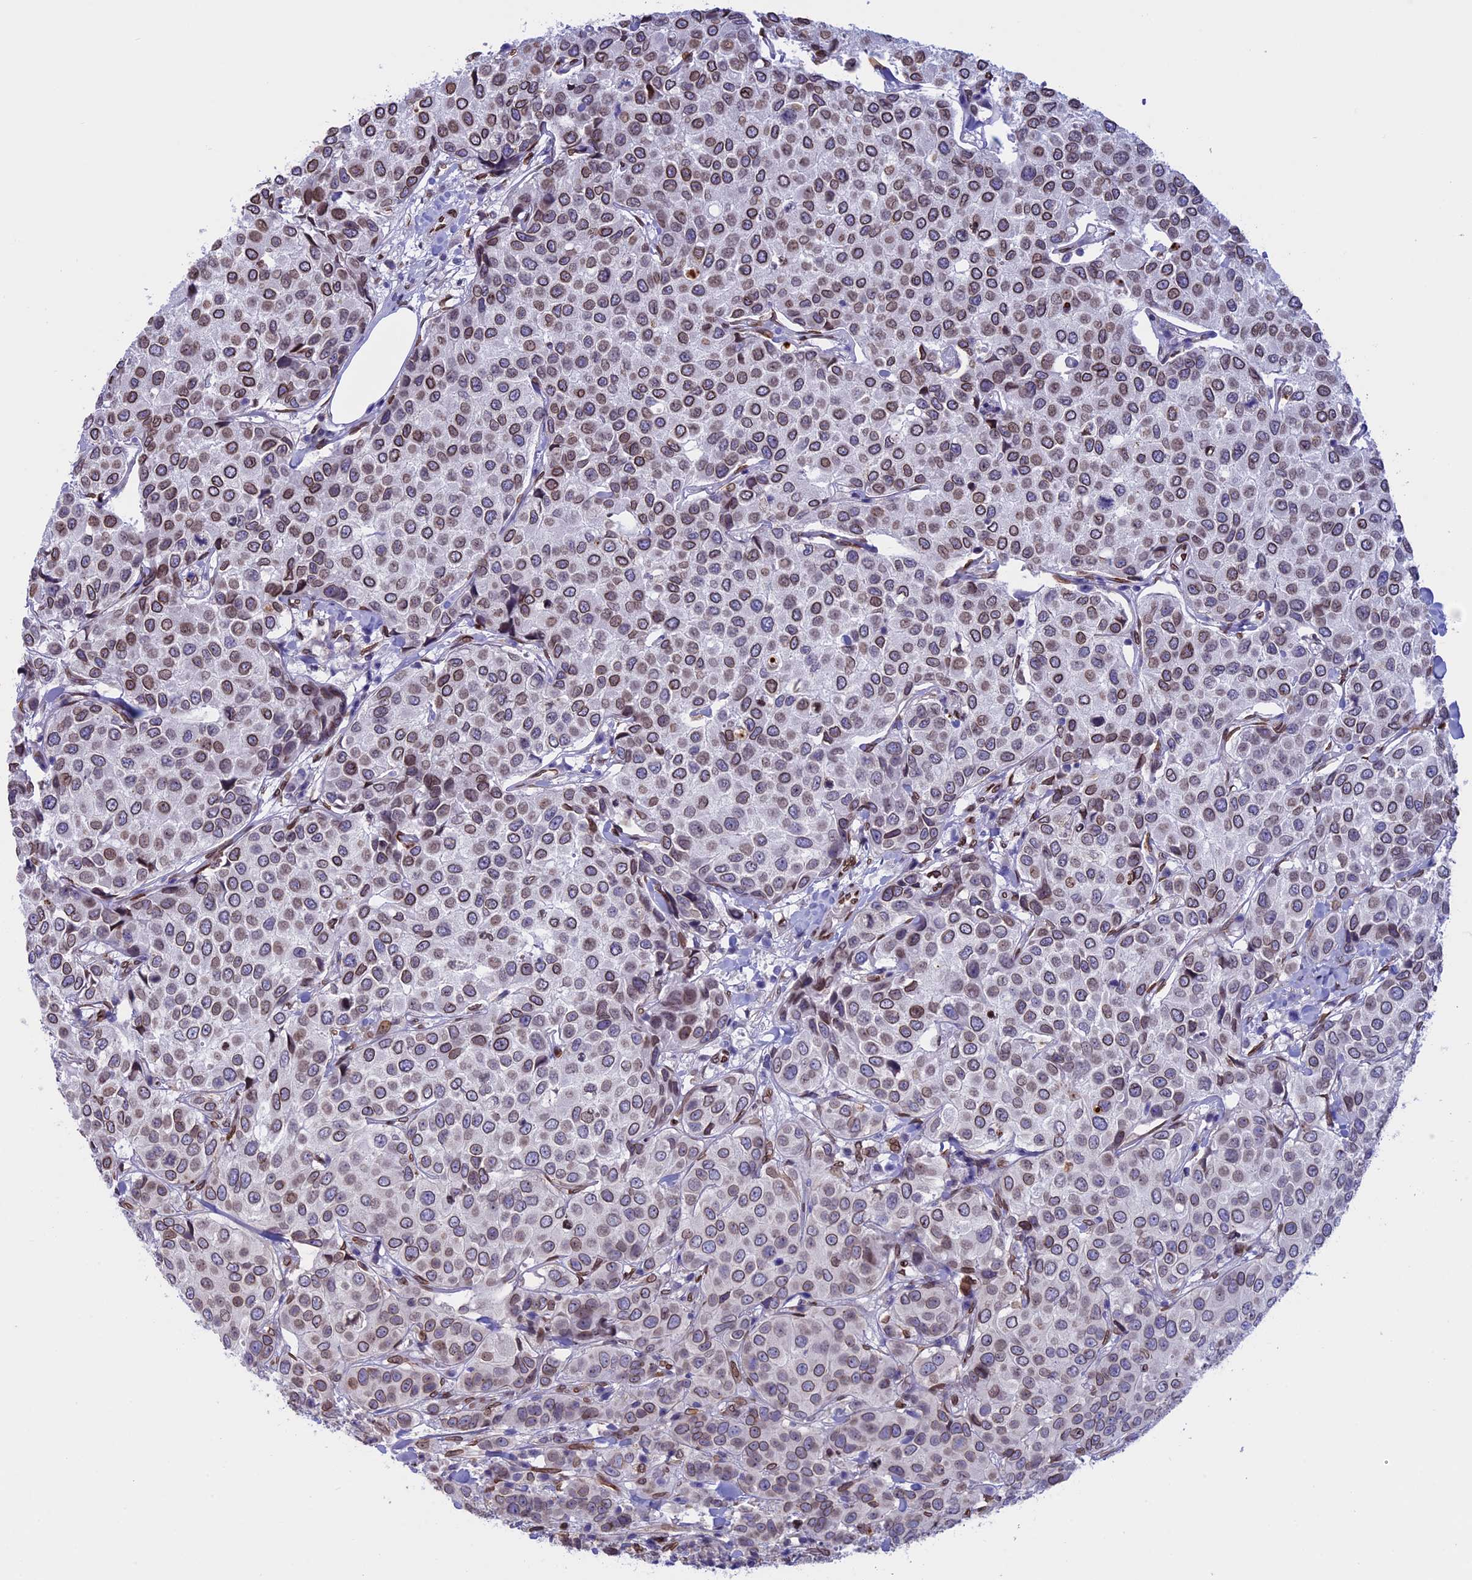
{"staining": {"intensity": "moderate", "quantity": ">75%", "location": "cytoplasmic/membranous,nuclear"}, "tissue": "breast cancer", "cell_type": "Tumor cells", "image_type": "cancer", "snomed": [{"axis": "morphology", "description": "Duct carcinoma"}, {"axis": "topography", "description": "Breast"}], "caption": "Immunohistochemistry image of human breast cancer (intraductal carcinoma) stained for a protein (brown), which shows medium levels of moderate cytoplasmic/membranous and nuclear staining in approximately >75% of tumor cells.", "gene": "TMPRSS7", "patient": {"sex": "female", "age": 55}}